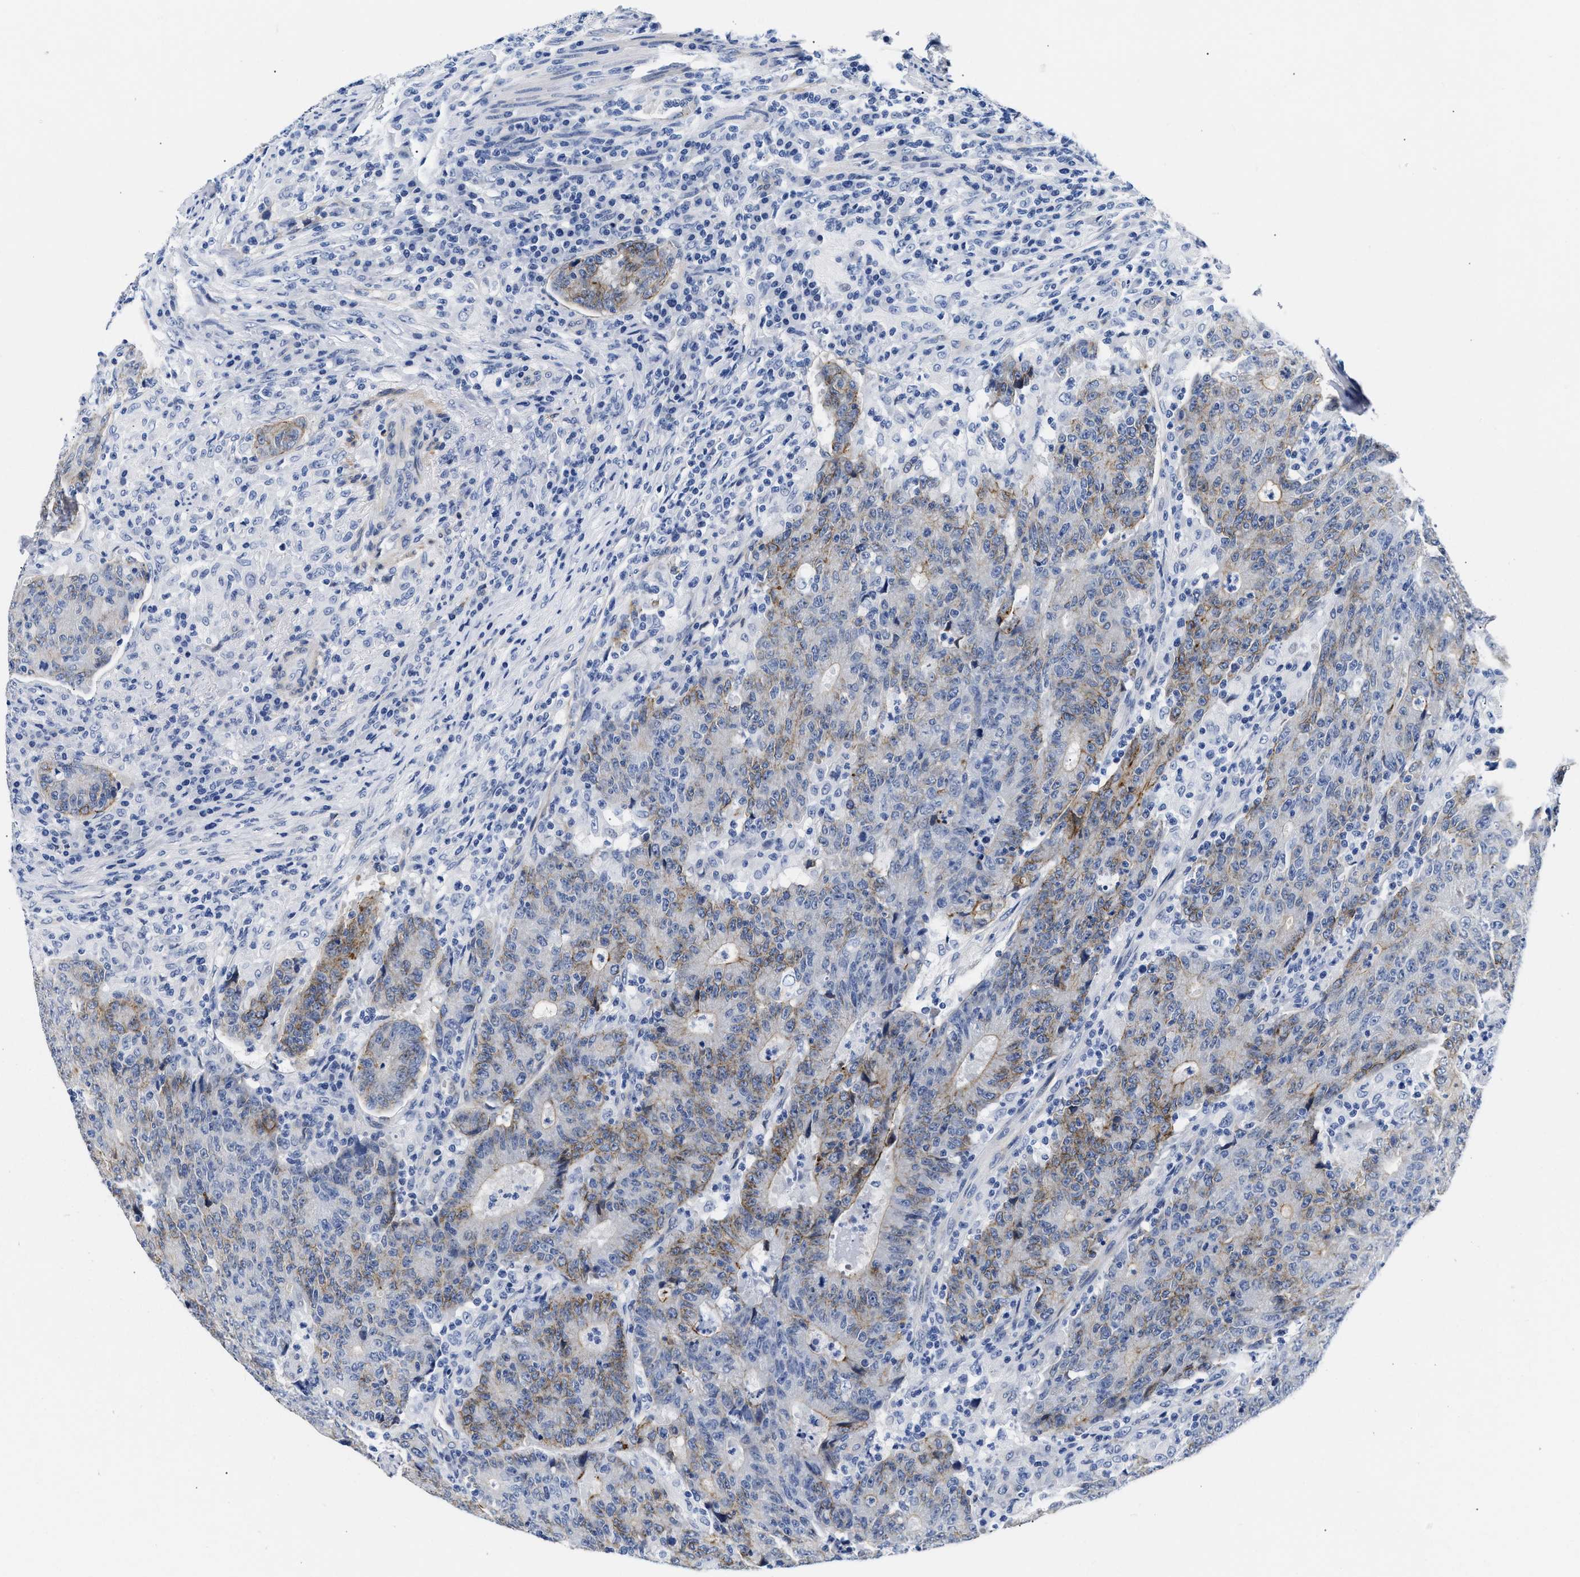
{"staining": {"intensity": "moderate", "quantity": "25%-75%", "location": "cytoplasmic/membranous"}, "tissue": "colorectal cancer", "cell_type": "Tumor cells", "image_type": "cancer", "snomed": [{"axis": "morphology", "description": "Normal tissue, NOS"}, {"axis": "morphology", "description": "Adenocarcinoma, NOS"}, {"axis": "topography", "description": "Colon"}], "caption": "Human colorectal adenocarcinoma stained with a brown dye demonstrates moderate cytoplasmic/membranous positive expression in approximately 25%-75% of tumor cells.", "gene": "TRIM29", "patient": {"sex": "female", "age": 75}}